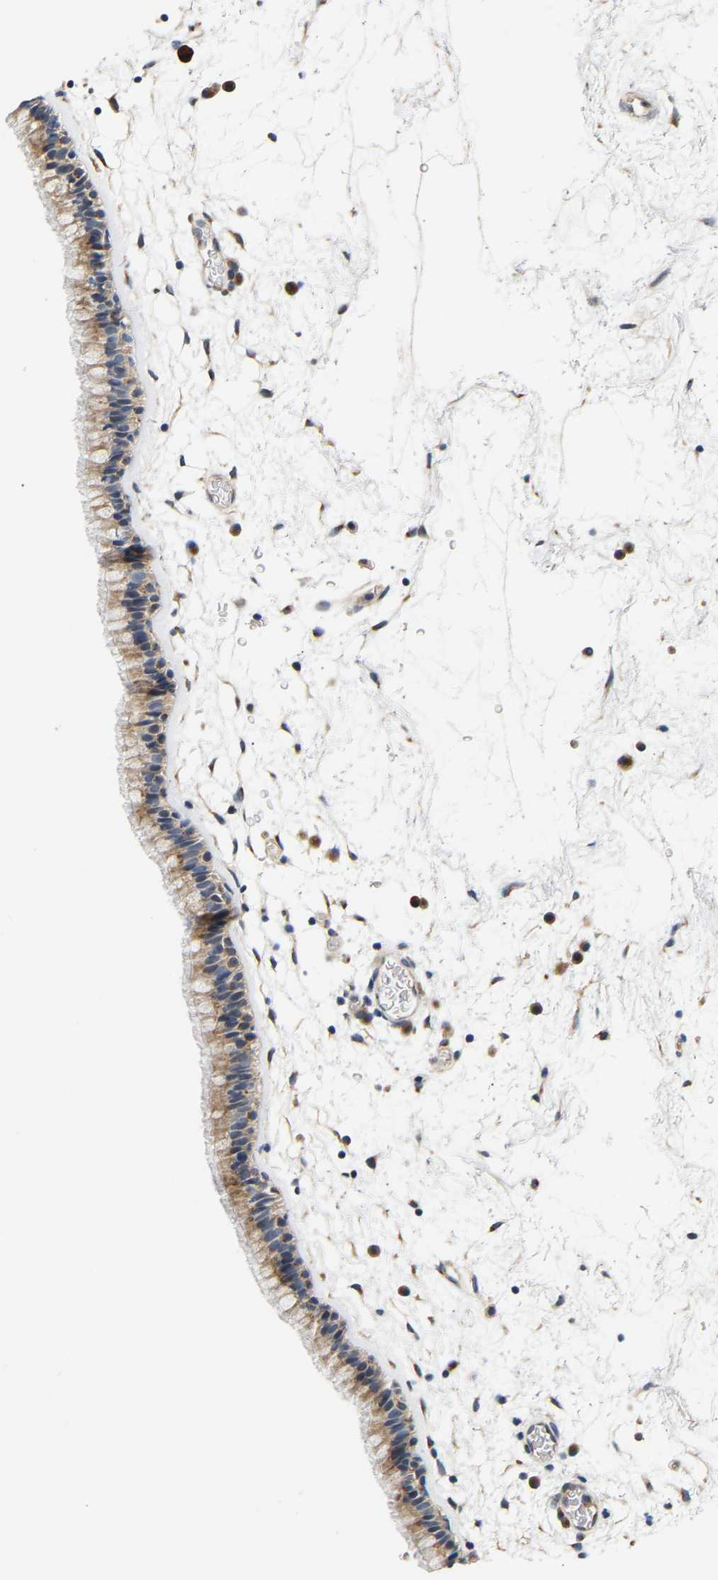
{"staining": {"intensity": "moderate", "quantity": ">75%", "location": "cytoplasmic/membranous"}, "tissue": "nasopharynx", "cell_type": "Respiratory epithelial cells", "image_type": "normal", "snomed": [{"axis": "morphology", "description": "Normal tissue, NOS"}, {"axis": "morphology", "description": "Inflammation, NOS"}, {"axis": "topography", "description": "Nasopharynx"}], "caption": "This photomicrograph exhibits immunohistochemistry staining of unremarkable human nasopharynx, with medium moderate cytoplasmic/membranous staining in about >75% of respiratory epithelial cells.", "gene": "TMEM168", "patient": {"sex": "male", "age": 48}}